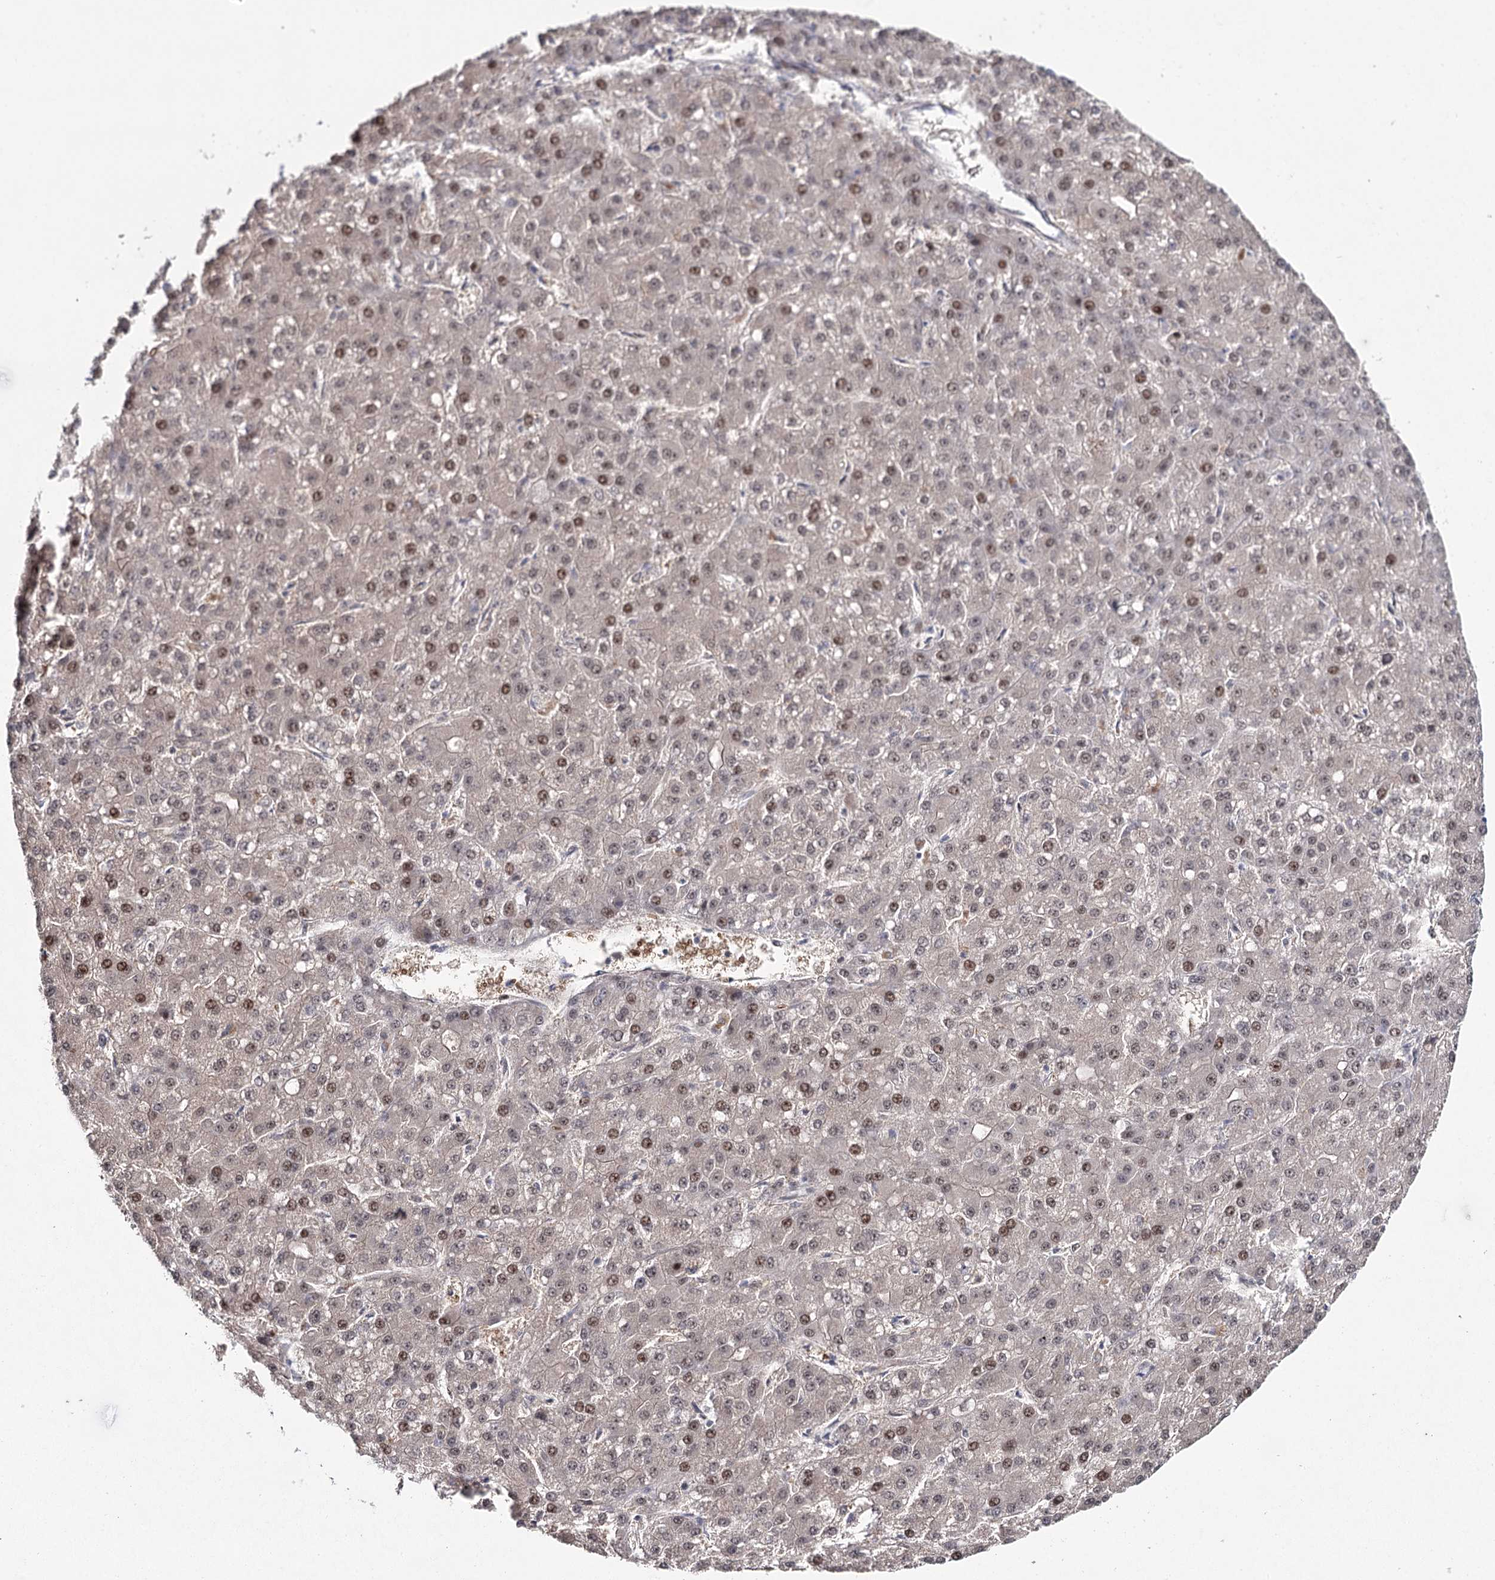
{"staining": {"intensity": "moderate", "quantity": ">75%", "location": "nuclear"}, "tissue": "liver cancer", "cell_type": "Tumor cells", "image_type": "cancer", "snomed": [{"axis": "morphology", "description": "Carcinoma, Hepatocellular, NOS"}, {"axis": "topography", "description": "Liver"}], "caption": "Immunohistochemical staining of human hepatocellular carcinoma (liver) shows medium levels of moderate nuclear protein positivity in approximately >75% of tumor cells.", "gene": "SCAF8", "patient": {"sex": "male", "age": 67}}